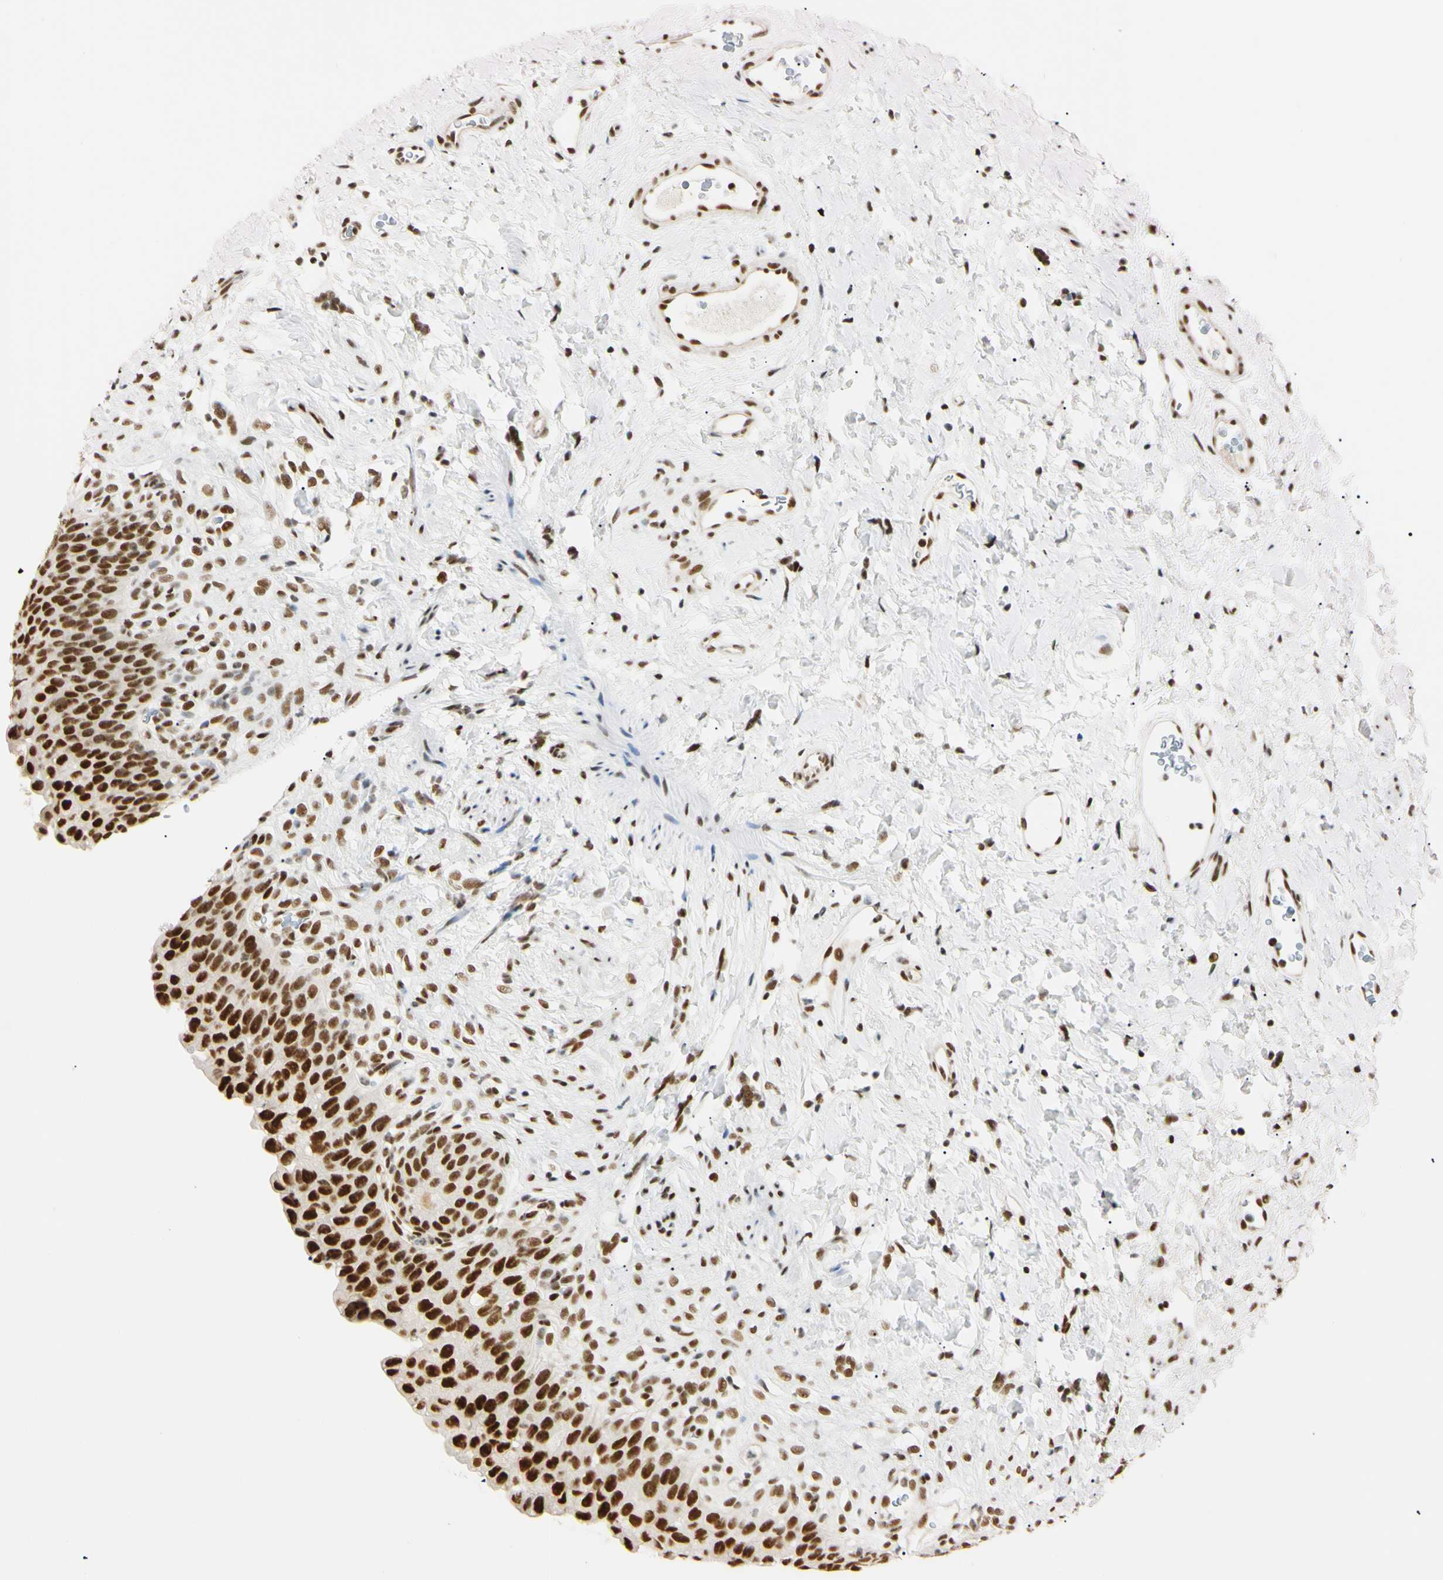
{"staining": {"intensity": "strong", "quantity": ">75%", "location": "nuclear"}, "tissue": "urinary bladder", "cell_type": "Urothelial cells", "image_type": "normal", "snomed": [{"axis": "morphology", "description": "Normal tissue, NOS"}, {"axis": "topography", "description": "Urinary bladder"}], "caption": "A brown stain highlights strong nuclear staining of a protein in urothelial cells of benign human urinary bladder. (DAB = brown stain, brightfield microscopy at high magnification).", "gene": "ZNF134", "patient": {"sex": "female", "age": 79}}